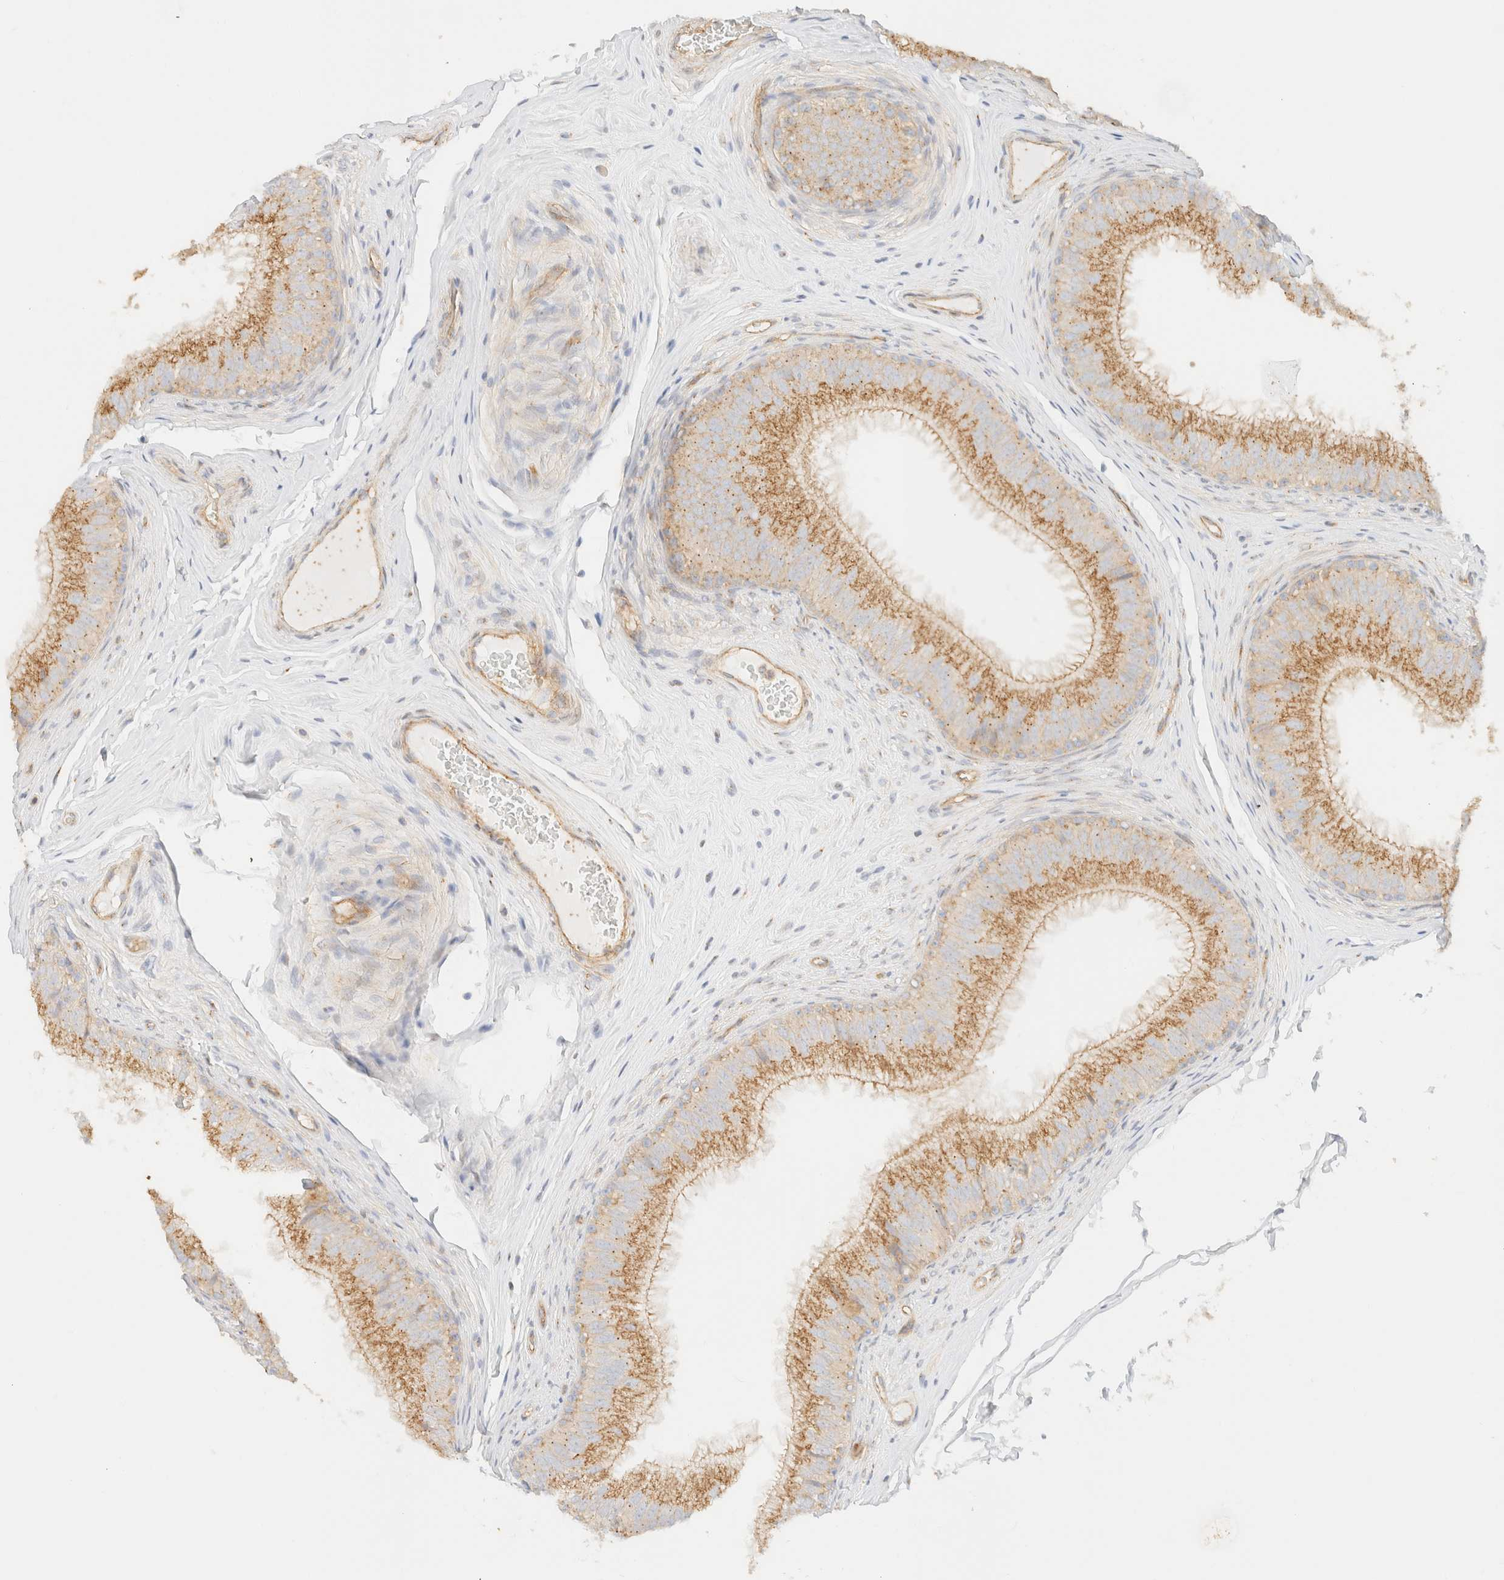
{"staining": {"intensity": "moderate", "quantity": ">75%", "location": "cytoplasmic/membranous"}, "tissue": "epididymis", "cell_type": "Glandular cells", "image_type": "normal", "snomed": [{"axis": "morphology", "description": "Normal tissue, NOS"}, {"axis": "topography", "description": "Epididymis"}], "caption": "Epididymis stained with a brown dye shows moderate cytoplasmic/membranous positive staining in approximately >75% of glandular cells.", "gene": "MYO10", "patient": {"sex": "male", "age": 32}}